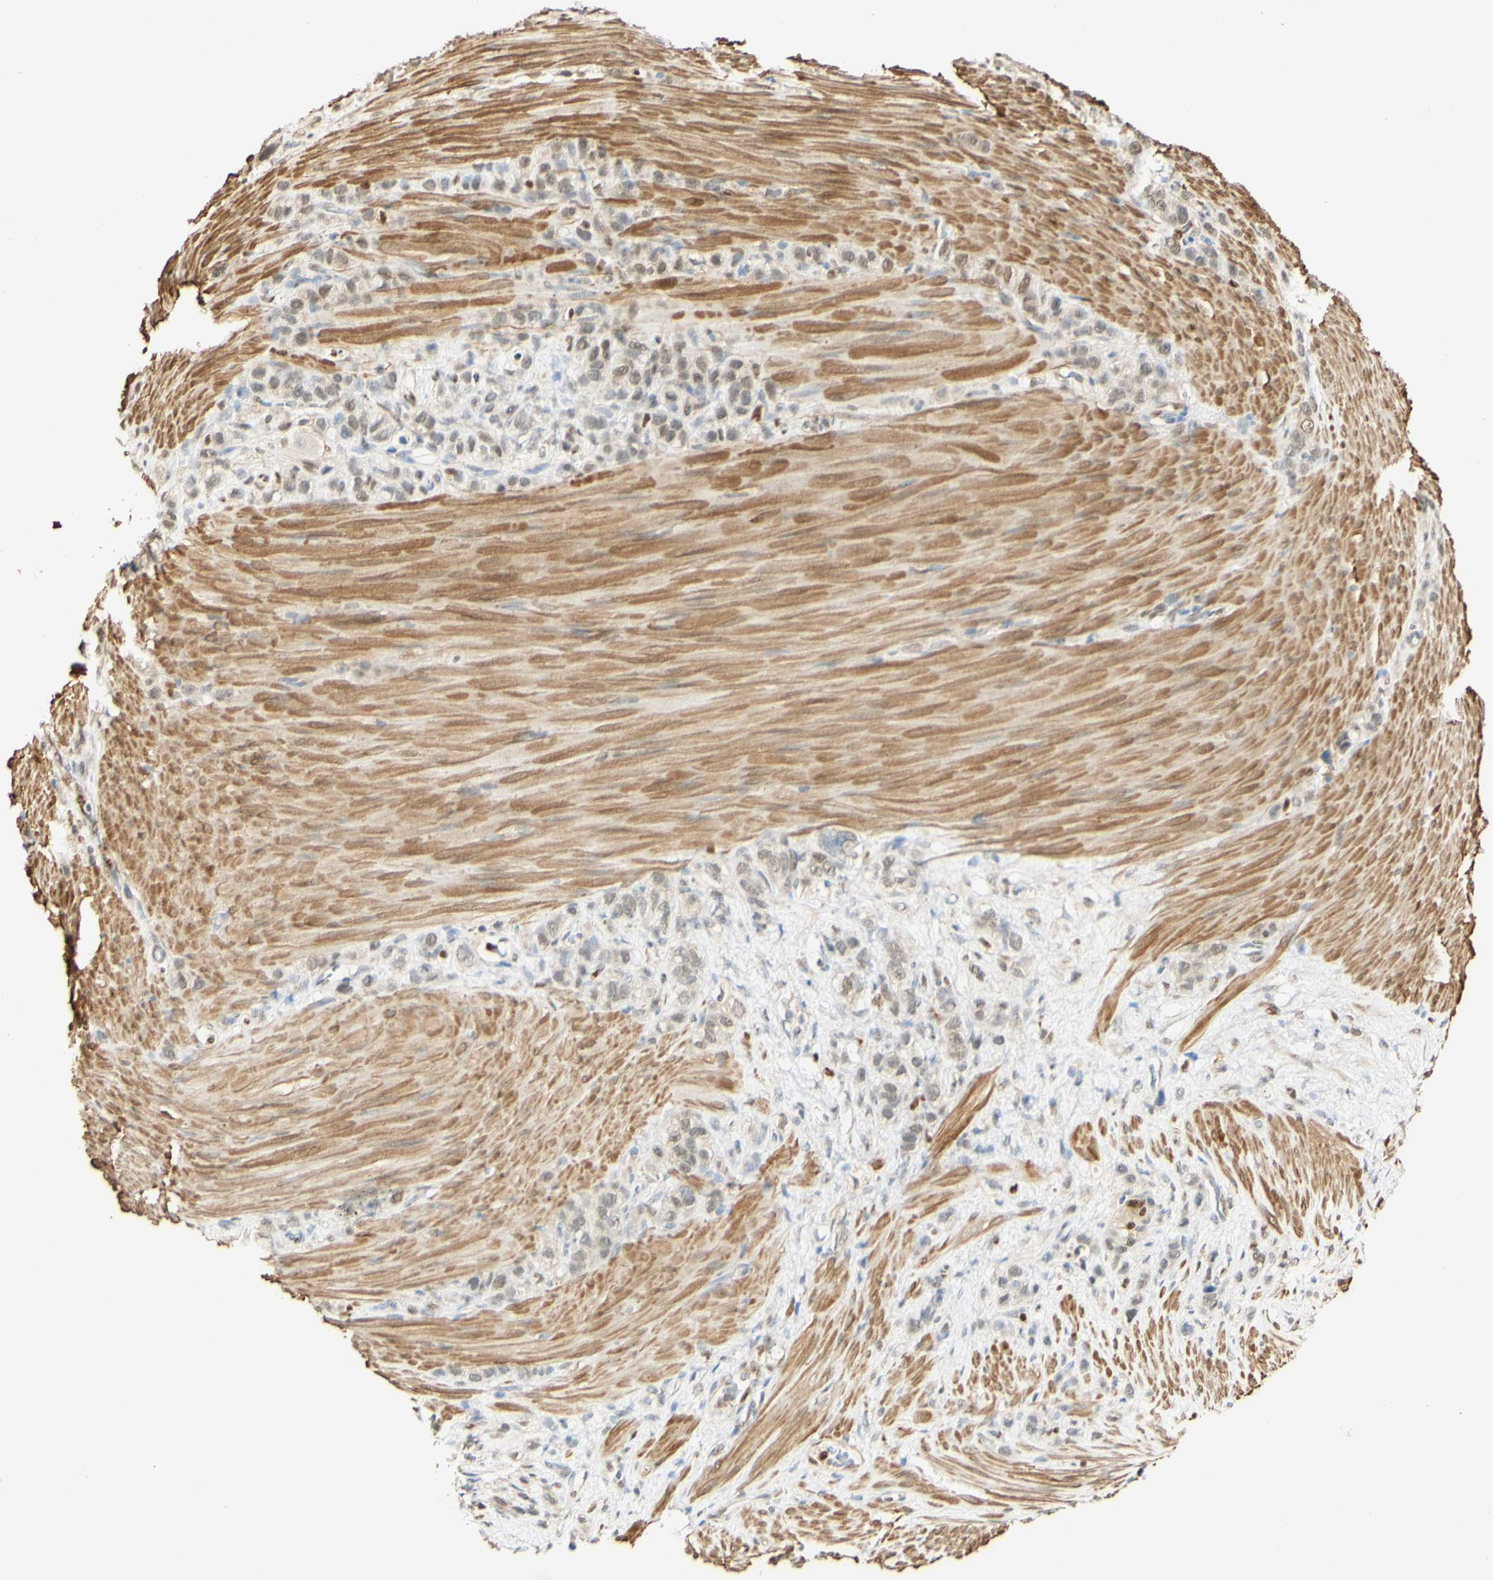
{"staining": {"intensity": "weak", "quantity": ">75%", "location": "nuclear"}, "tissue": "stomach cancer", "cell_type": "Tumor cells", "image_type": "cancer", "snomed": [{"axis": "morphology", "description": "Adenocarcinoma, NOS"}, {"axis": "morphology", "description": "Adenocarcinoma, High grade"}, {"axis": "topography", "description": "Stomach, upper"}, {"axis": "topography", "description": "Stomach, lower"}], "caption": "Immunohistochemical staining of human stomach cancer (adenocarcinoma) shows low levels of weak nuclear expression in approximately >75% of tumor cells.", "gene": "MAP3K4", "patient": {"sex": "female", "age": 65}}